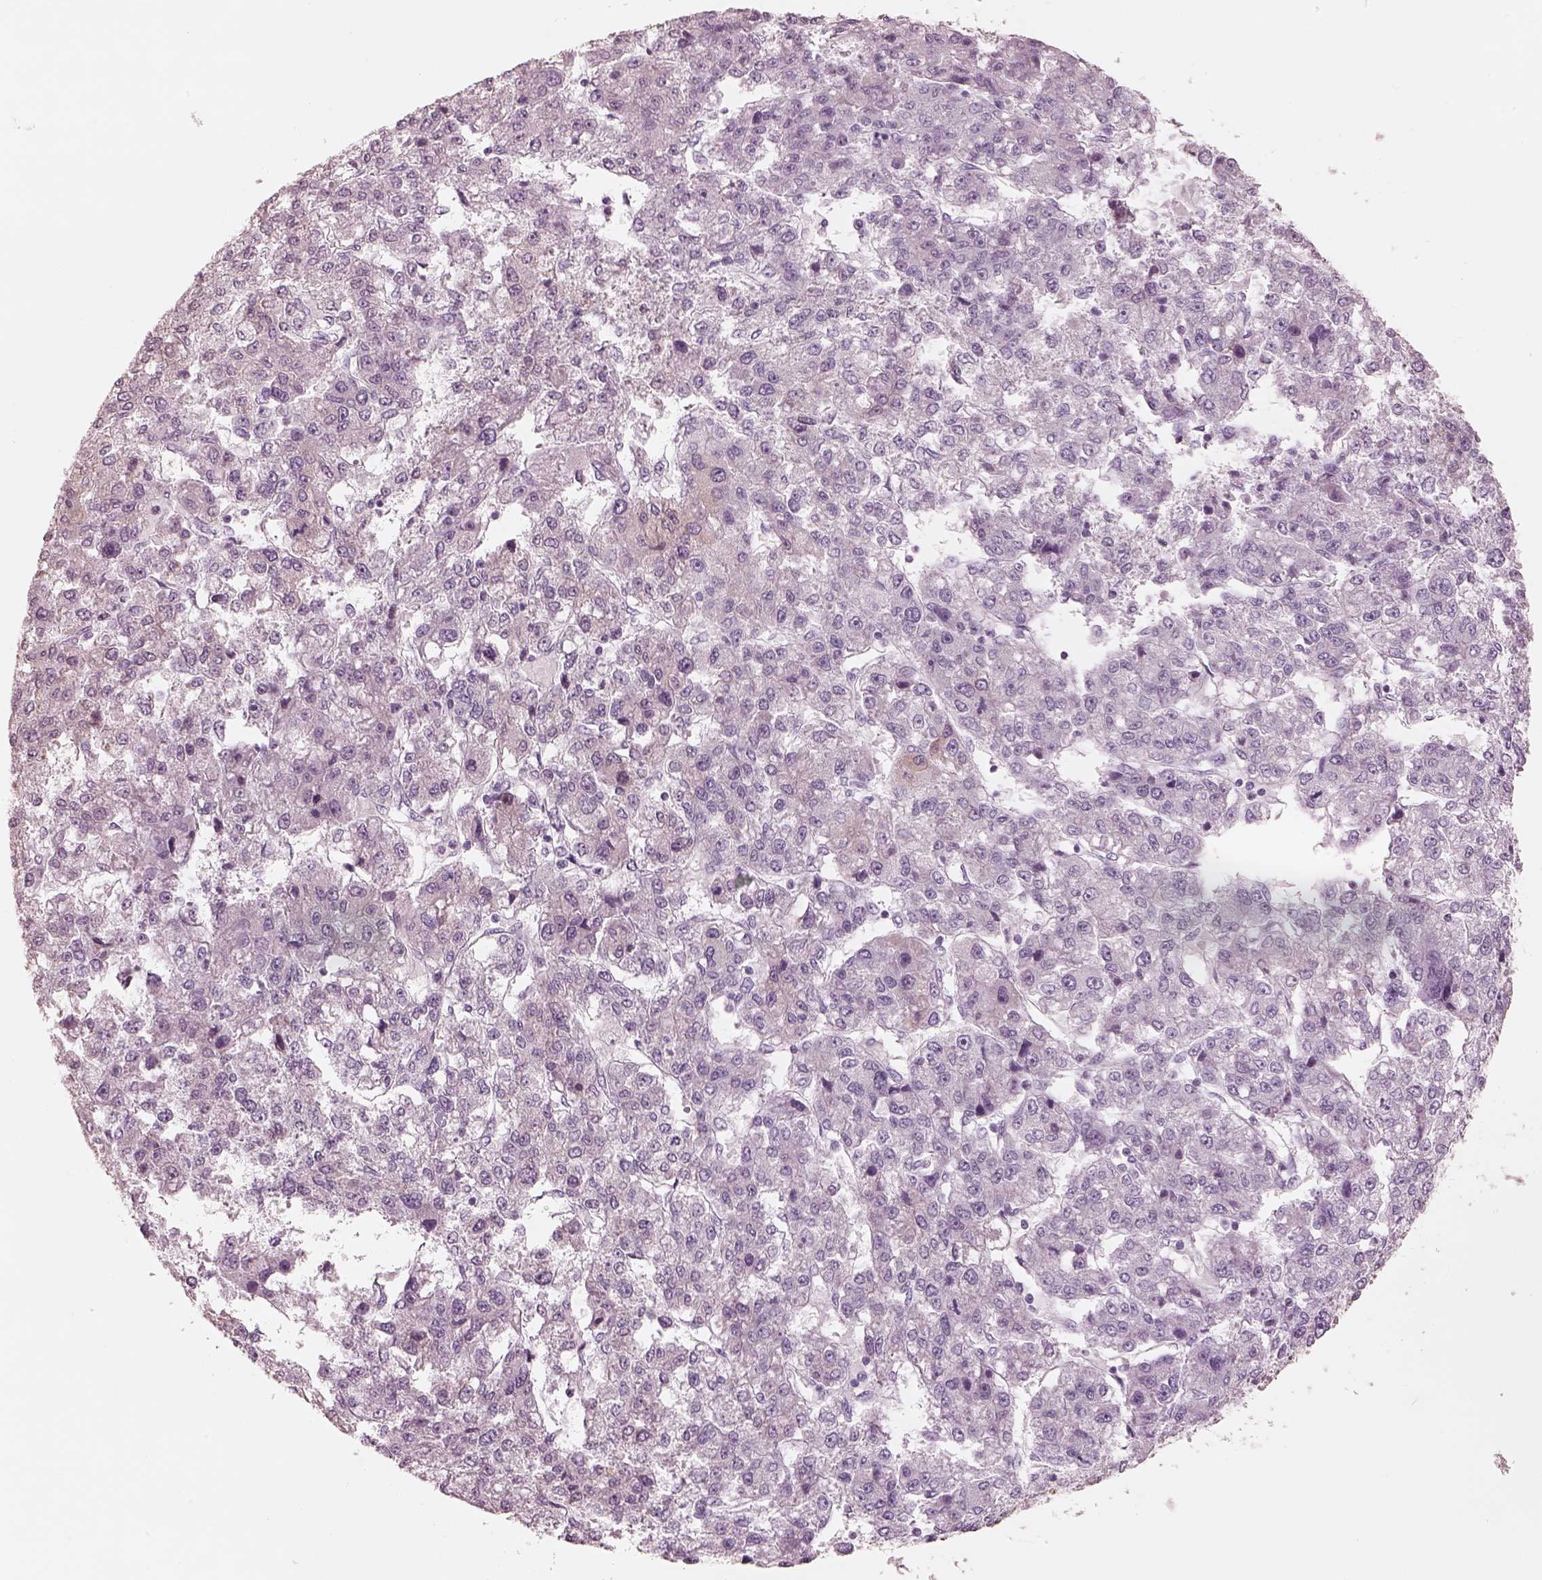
{"staining": {"intensity": "negative", "quantity": "none", "location": "none"}, "tissue": "liver cancer", "cell_type": "Tumor cells", "image_type": "cancer", "snomed": [{"axis": "morphology", "description": "Carcinoma, Hepatocellular, NOS"}, {"axis": "topography", "description": "Liver"}], "caption": "Immunohistochemistry (IHC) micrograph of liver cancer (hepatocellular carcinoma) stained for a protein (brown), which displays no positivity in tumor cells.", "gene": "PON3", "patient": {"sex": "male", "age": 56}}